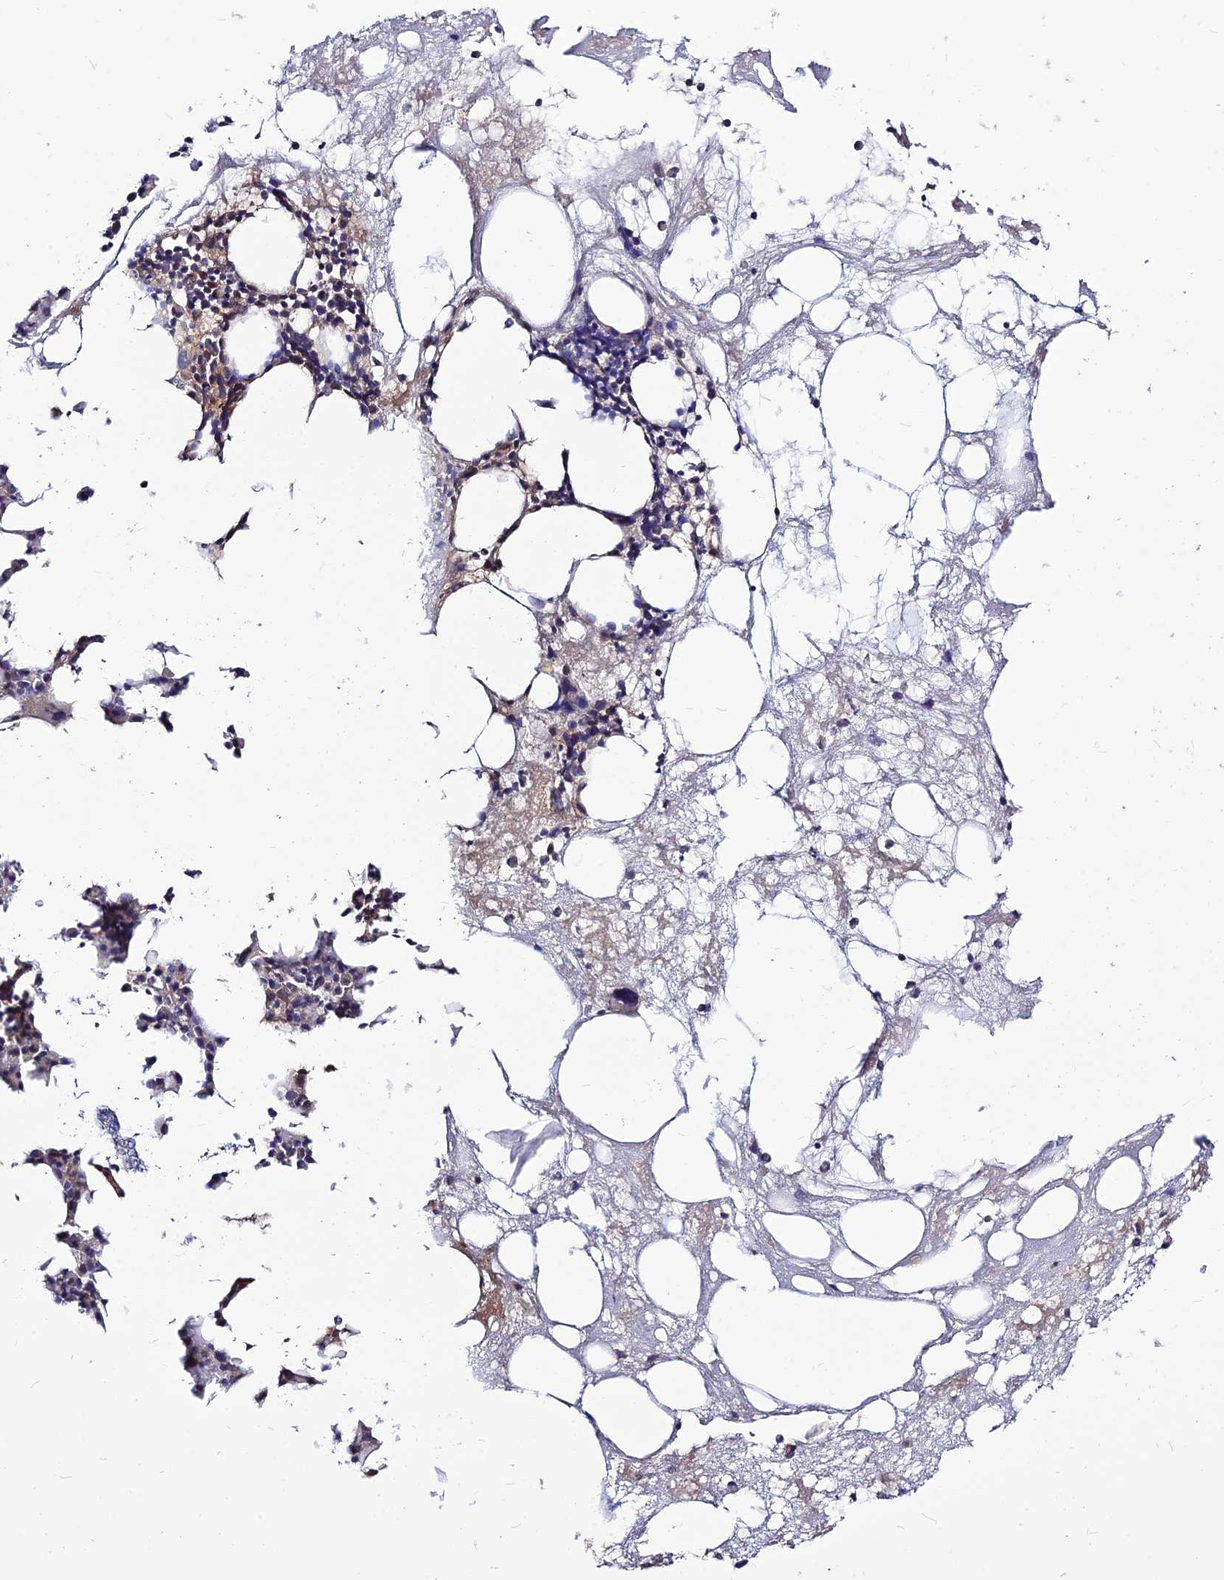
{"staining": {"intensity": "negative", "quantity": "none", "location": "none"}, "tissue": "bone marrow", "cell_type": "Hematopoietic cells", "image_type": "normal", "snomed": [{"axis": "morphology", "description": "Normal tissue, NOS"}, {"axis": "topography", "description": "Bone marrow"}], "caption": "Immunohistochemistry (IHC) image of benign bone marrow: bone marrow stained with DAB (3,3'-diaminobenzidine) shows no significant protein expression in hematopoietic cells.", "gene": "CZIB", "patient": {"sex": "male", "age": 78}}